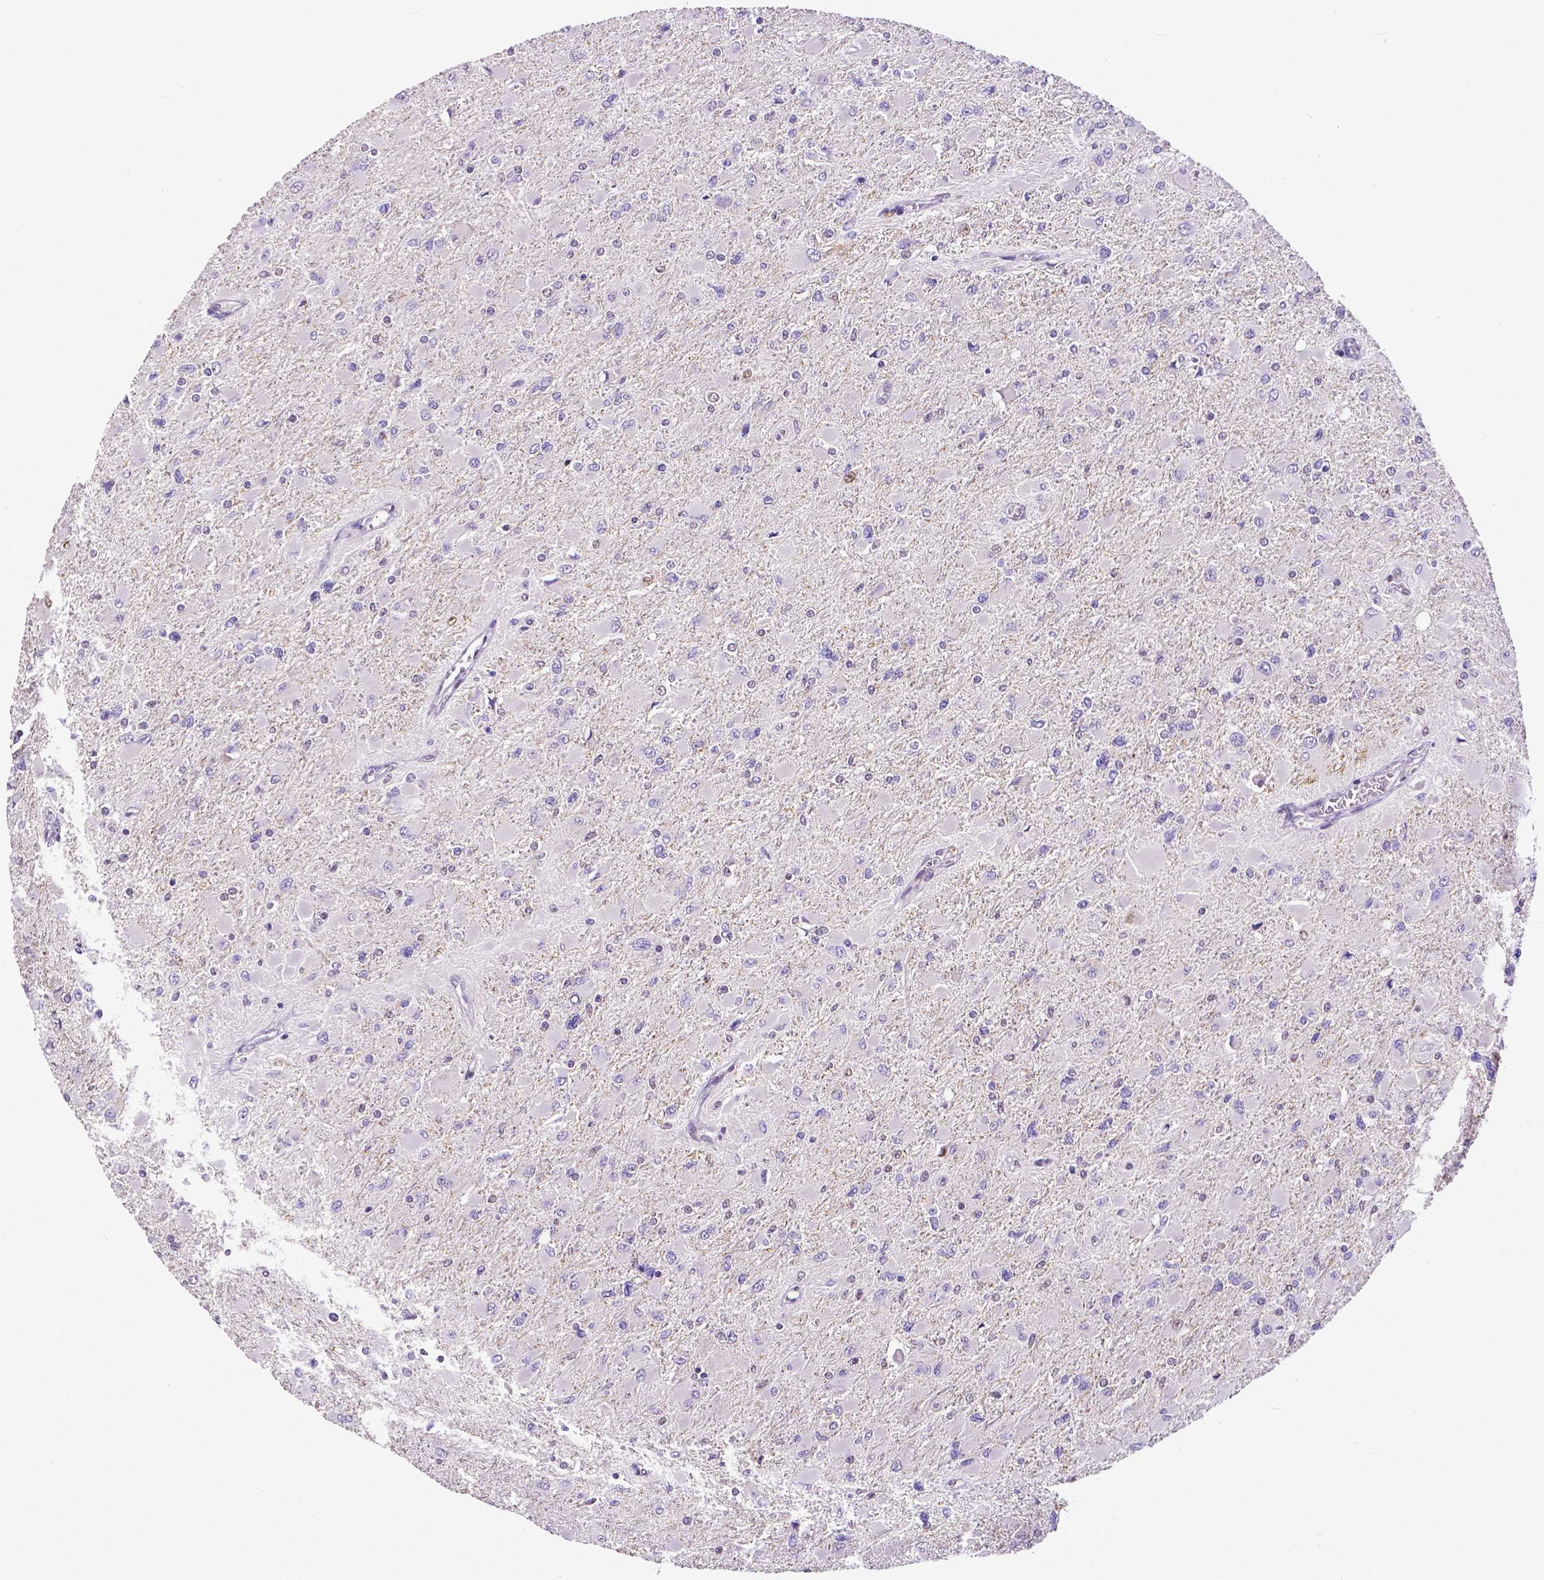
{"staining": {"intensity": "negative", "quantity": "none", "location": "none"}, "tissue": "glioma", "cell_type": "Tumor cells", "image_type": "cancer", "snomed": [{"axis": "morphology", "description": "Glioma, malignant, High grade"}, {"axis": "topography", "description": "Cerebral cortex"}], "caption": "Immunohistochemistry photomicrograph of neoplastic tissue: human glioma stained with DAB (3,3'-diaminobenzidine) demonstrates no significant protein staining in tumor cells. (IHC, brightfield microscopy, high magnification).", "gene": "ATRX", "patient": {"sex": "female", "age": 36}}